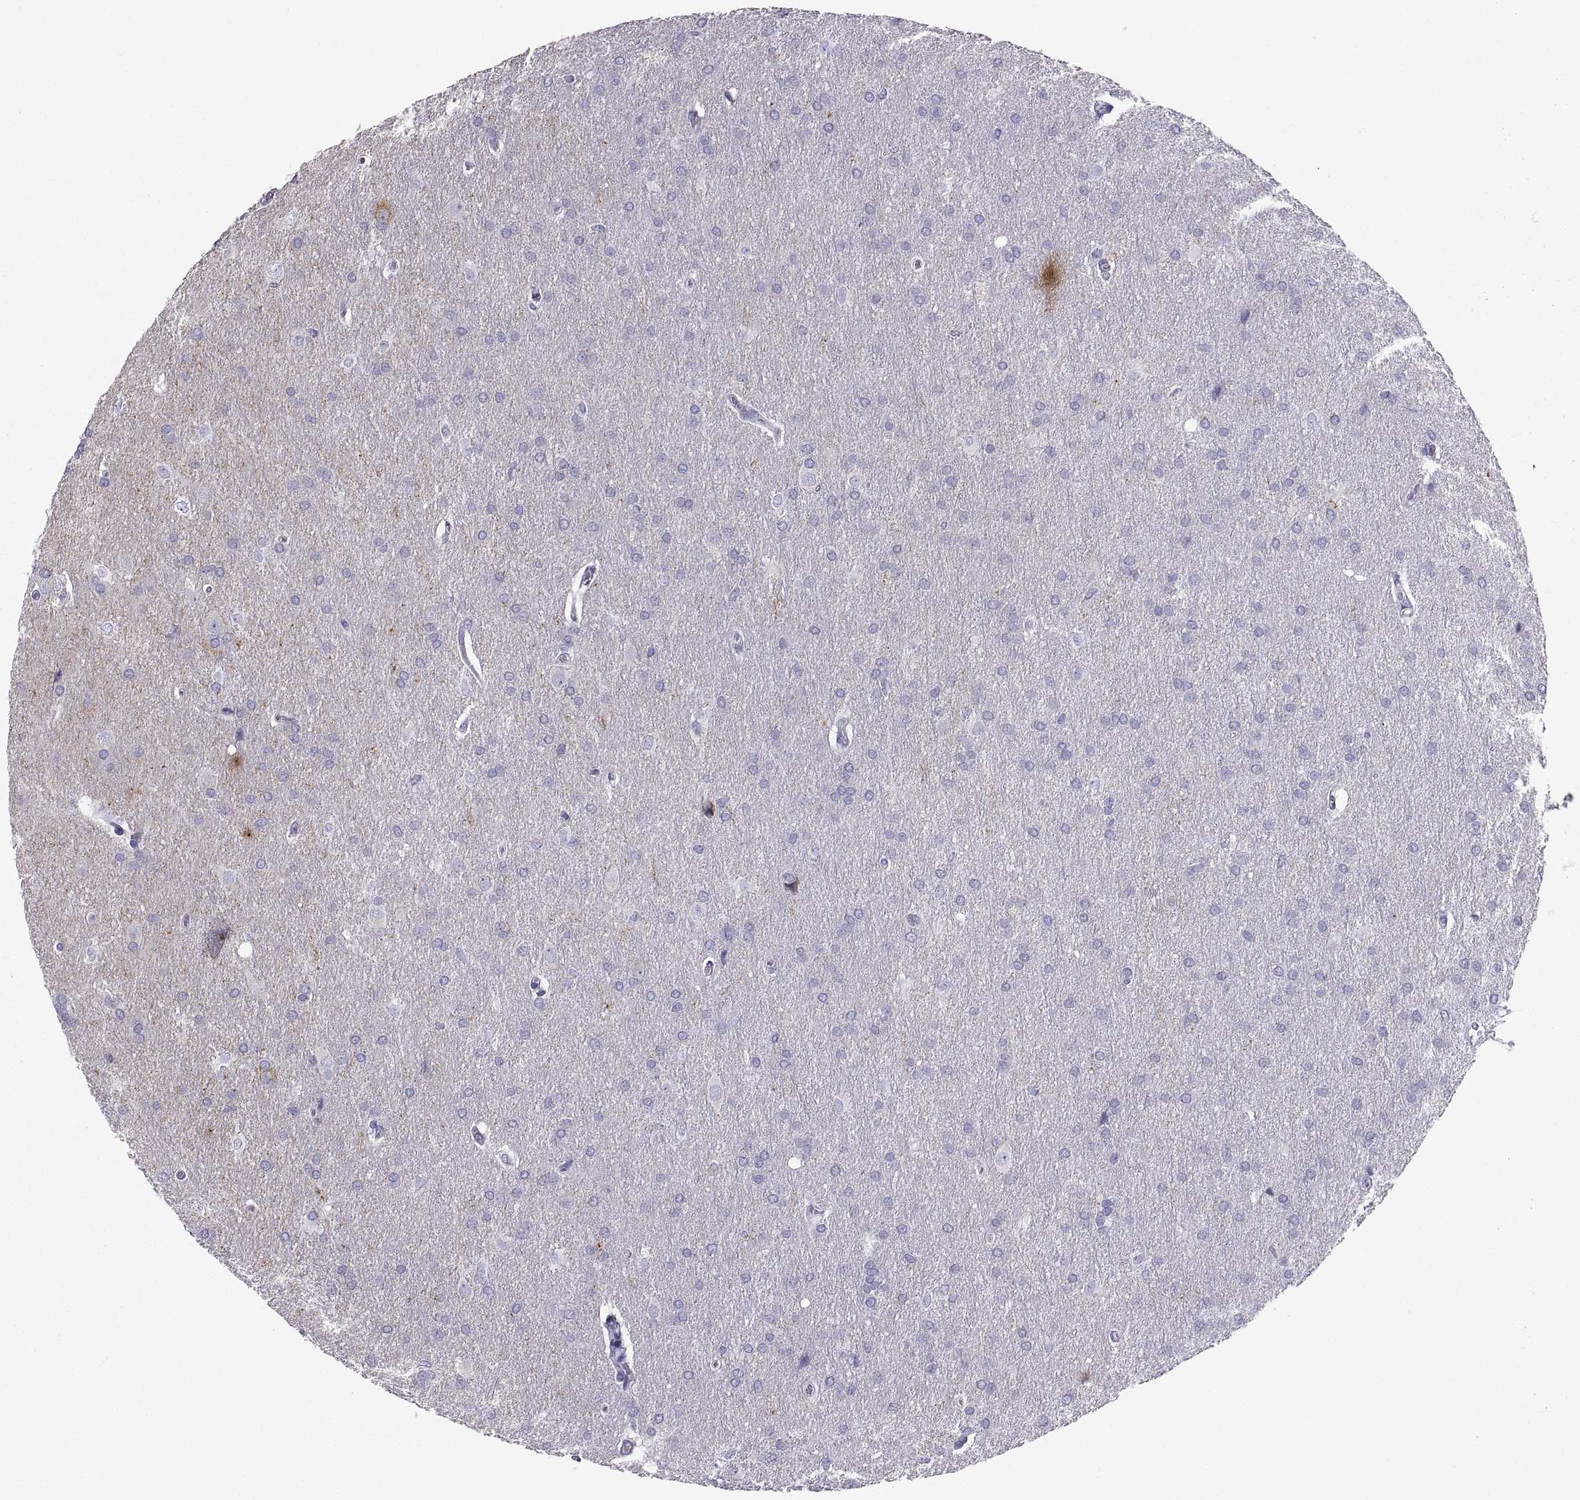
{"staining": {"intensity": "negative", "quantity": "none", "location": "none"}, "tissue": "glioma", "cell_type": "Tumor cells", "image_type": "cancer", "snomed": [{"axis": "morphology", "description": "Glioma, malignant, Low grade"}, {"axis": "topography", "description": "Brain"}], "caption": "Immunohistochemistry image of neoplastic tissue: malignant glioma (low-grade) stained with DAB reveals no significant protein staining in tumor cells.", "gene": "PCSK1N", "patient": {"sex": "female", "age": 32}}